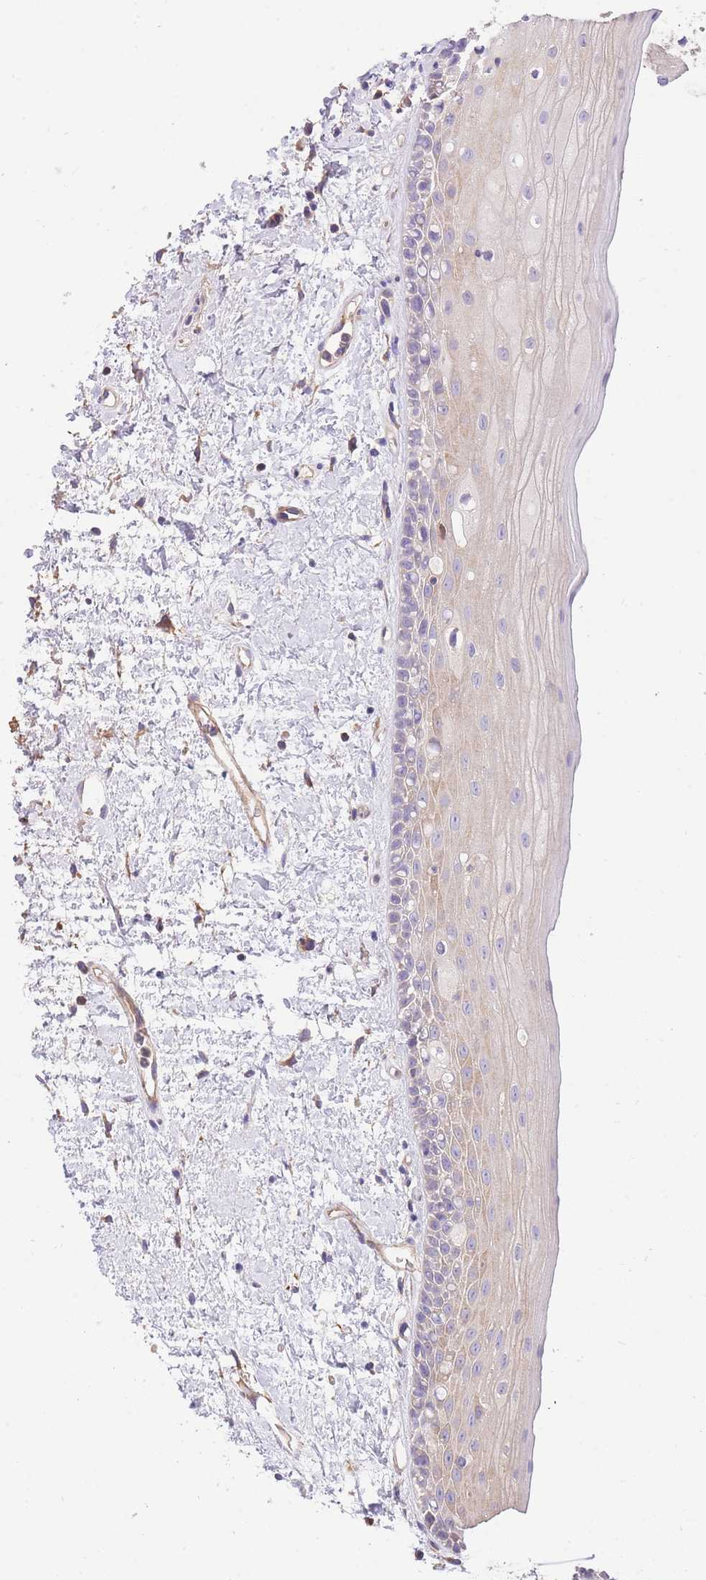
{"staining": {"intensity": "moderate", "quantity": "<25%", "location": "cytoplasmic/membranous"}, "tissue": "oral mucosa", "cell_type": "Squamous epithelial cells", "image_type": "normal", "snomed": [{"axis": "morphology", "description": "Normal tissue, NOS"}, {"axis": "topography", "description": "Oral tissue"}], "caption": "IHC of normal oral mucosa shows low levels of moderate cytoplasmic/membranous positivity in approximately <25% of squamous epithelial cells. (DAB (3,3'-diaminobenzidine) IHC, brown staining for protein, blue staining for nuclei).", "gene": "INSYN2B", "patient": {"sex": "female", "age": 76}}